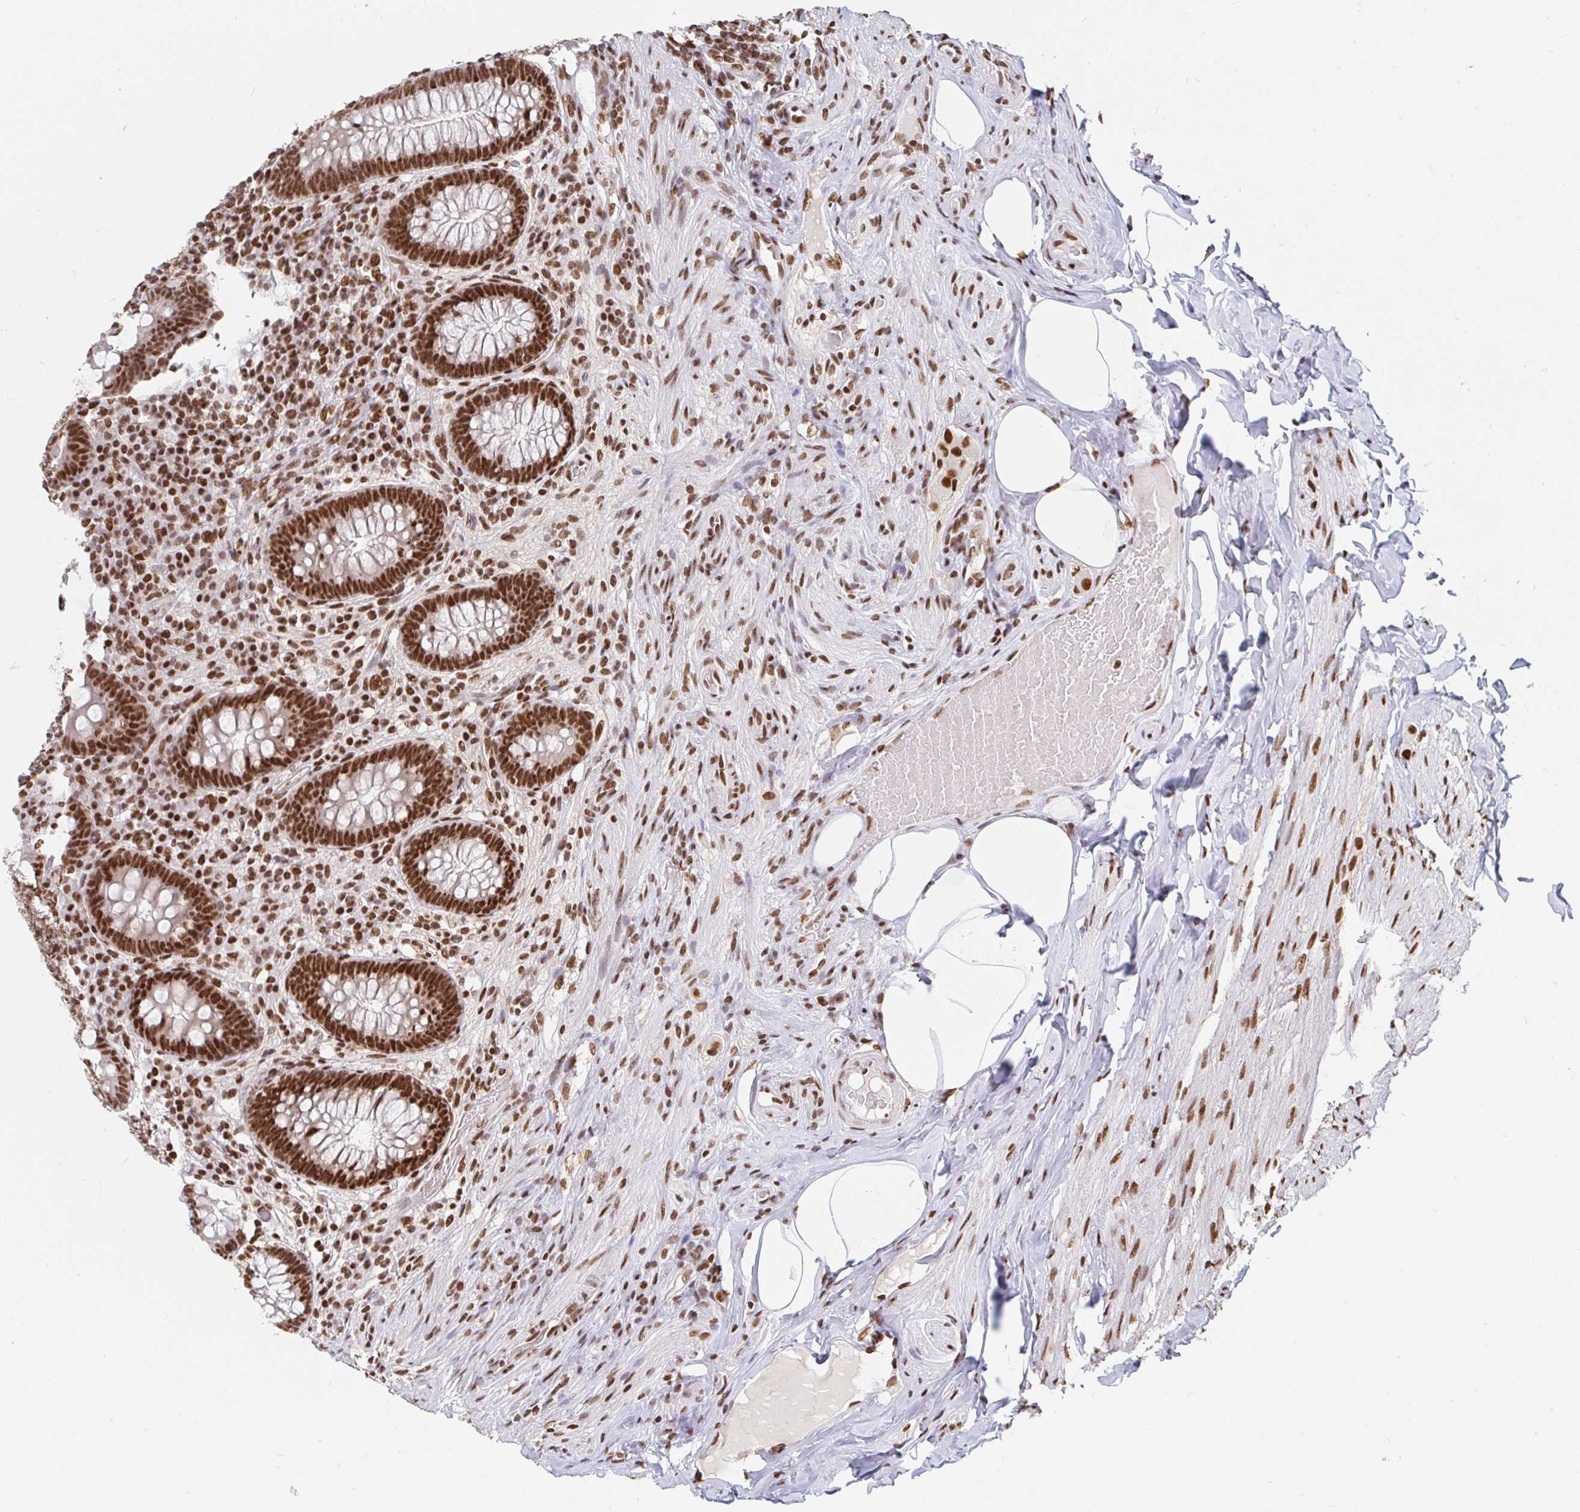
{"staining": {"intensity": "strong", "quantity": ">75%", "location": "nuclear"}, "tissue": "appendix", "cell_type": "Glandular cells", "image_type": "normal", "snomed": [{"axis": "morphology", "description": "Normal tissue, NOS"}, {"axis": "topography", "description": "Appendix"}], "caption": "The photomicrograph shows a brown stain indicating the presence of a protein in the nuclear of glandular cells in appendix. Nuclei are stained in blue.", "gene": "RBMXL1", "patient": {"sex": "male", "age": 71}}